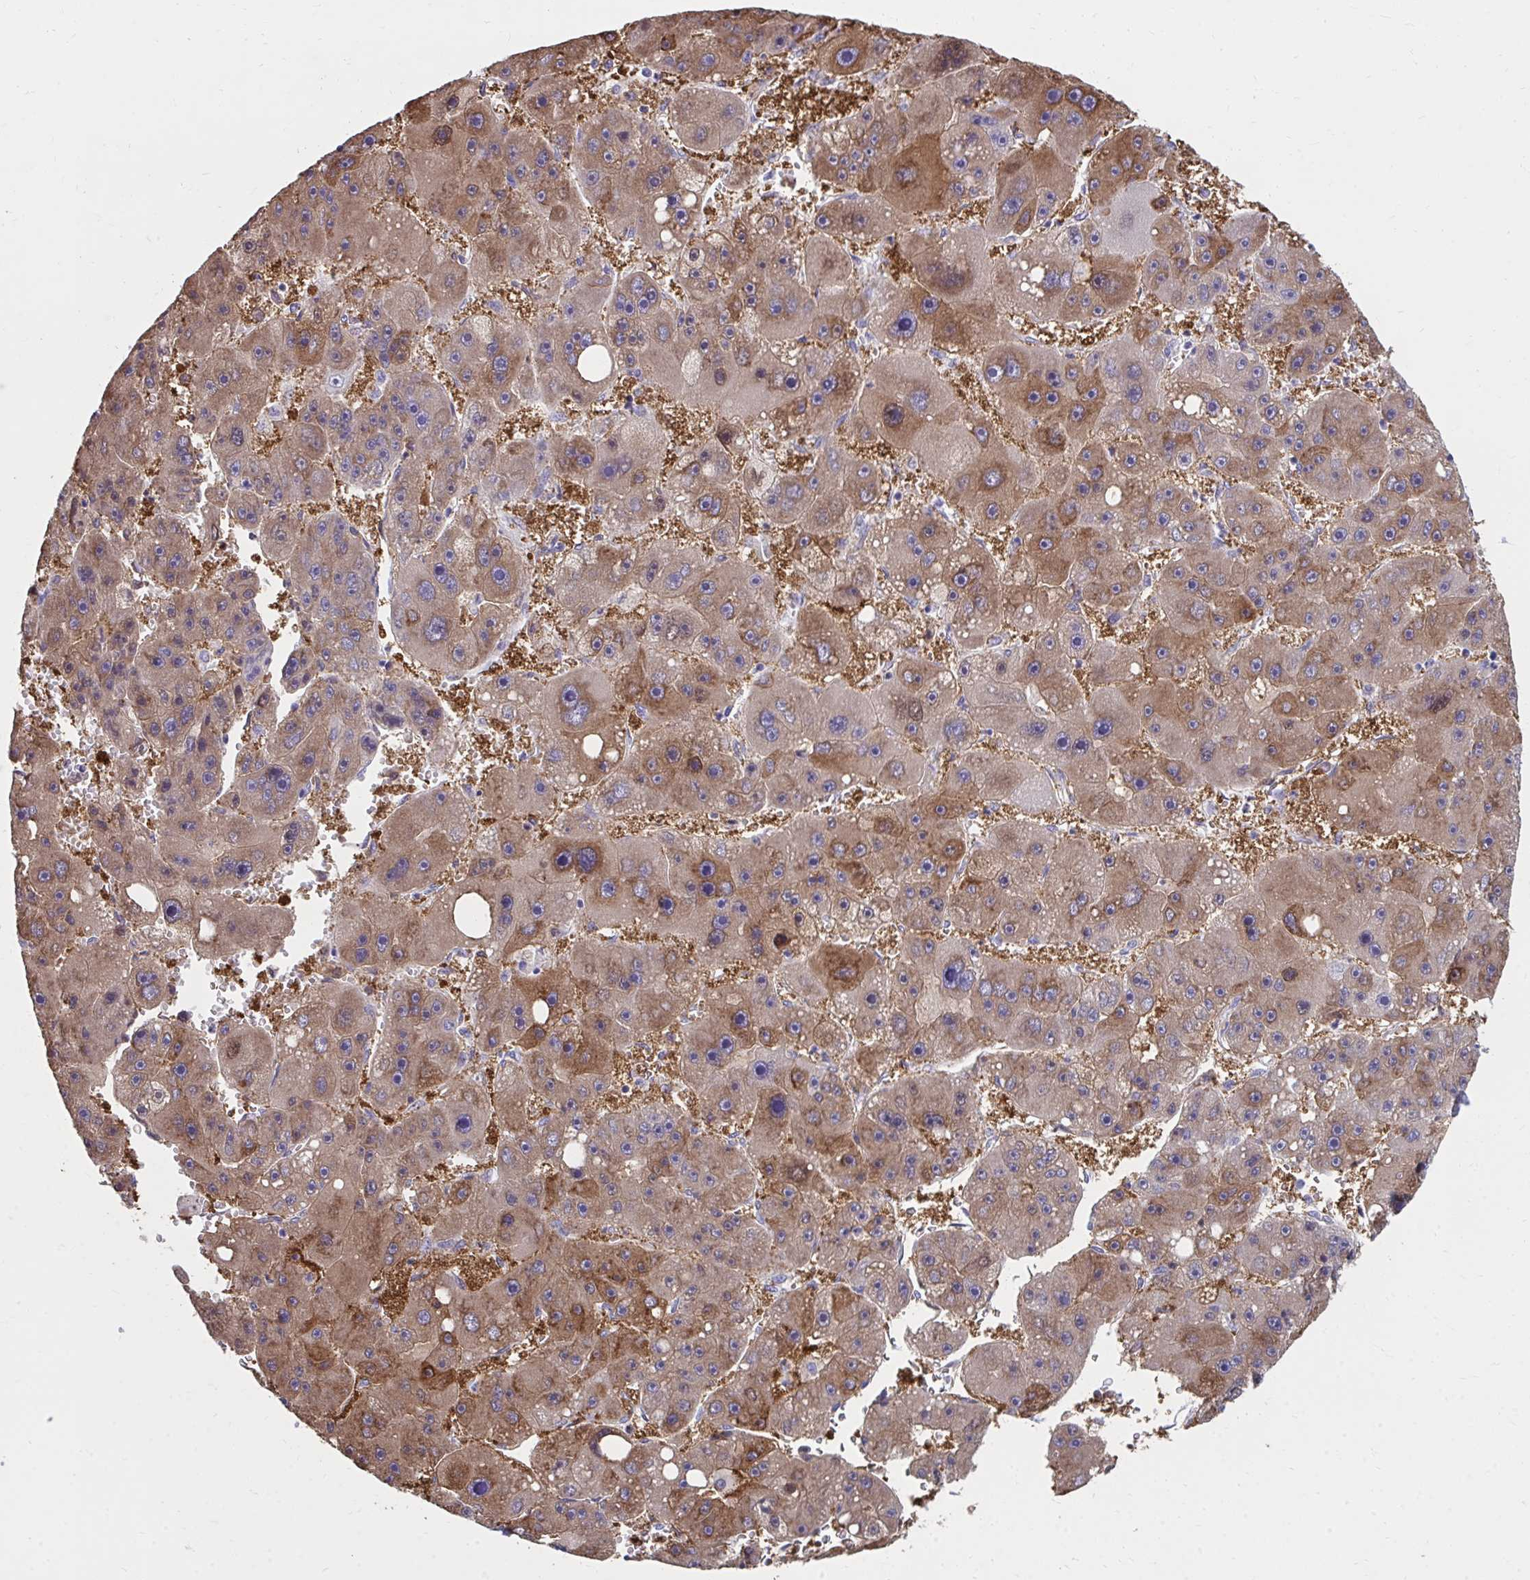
{"staining": {"intensity": "moderate", "quantity": ">75%", "location": "cytoplasmic/membranous,nuclear"}, "tissue": "liver cancer", "cell_type": "Tumor cells", "image_type": "cancer", "snomed": [{"axis": "morphology", "description": "Carcinoma, Hepatocellular, NOS"}, {"axis": "topography", "description": "Liver"}], "caption": "Immunohistochemistry of liver cancer demonstrates medium levels of moderate cytoplasmic/membranous and nuclear expression in approximately >75% of tumor cells.", "gene": "HGD", "patient": {"sex": "female", "age": 61}}